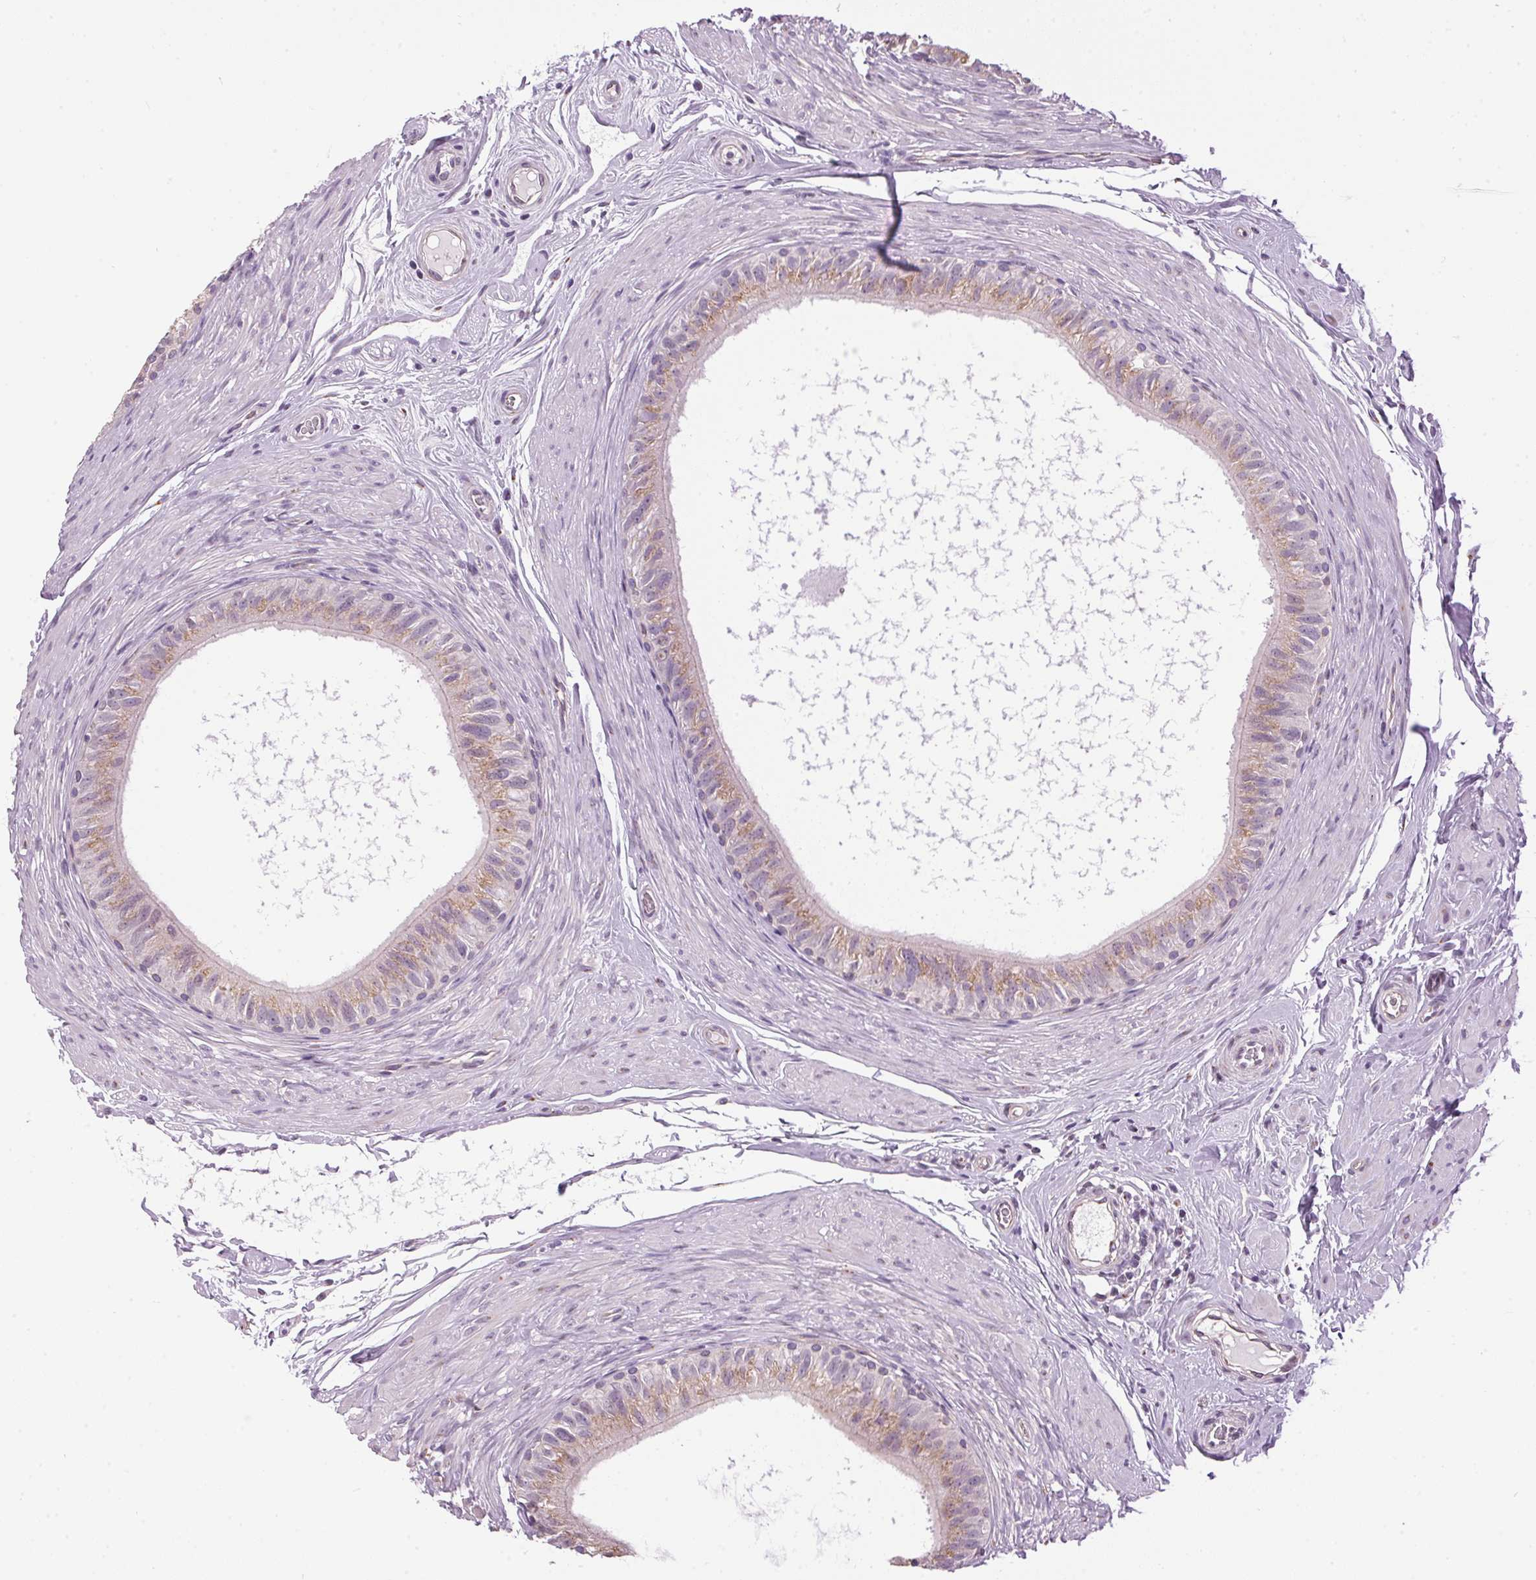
{"staining": {"intensity": "moderate", "quantity": "25%-75%", "location": "cytoplasmic/membranous"}, "tissue": "epididymis", "cell_type": "Glandular cells", "image_type": "normal", "snomed": [{"axis": "morphology", "description": "Normal tissue, NOS"}, {"axis": "topography", "description": "Epididymis"}], "caption": "Immunohistochemistry (IHC) (DAB) staining of unremarkable epididymis demonstrates moderate cytoplasmic/membranous protein expression in about 25%-75% of glandular cells. (Stains: DAB in brown, nuclei in blue, Microscopy: brightfield microscopy at high magnification).", "gene": "GOLPH3", "patient": {"sex": "male", "age": 36}}